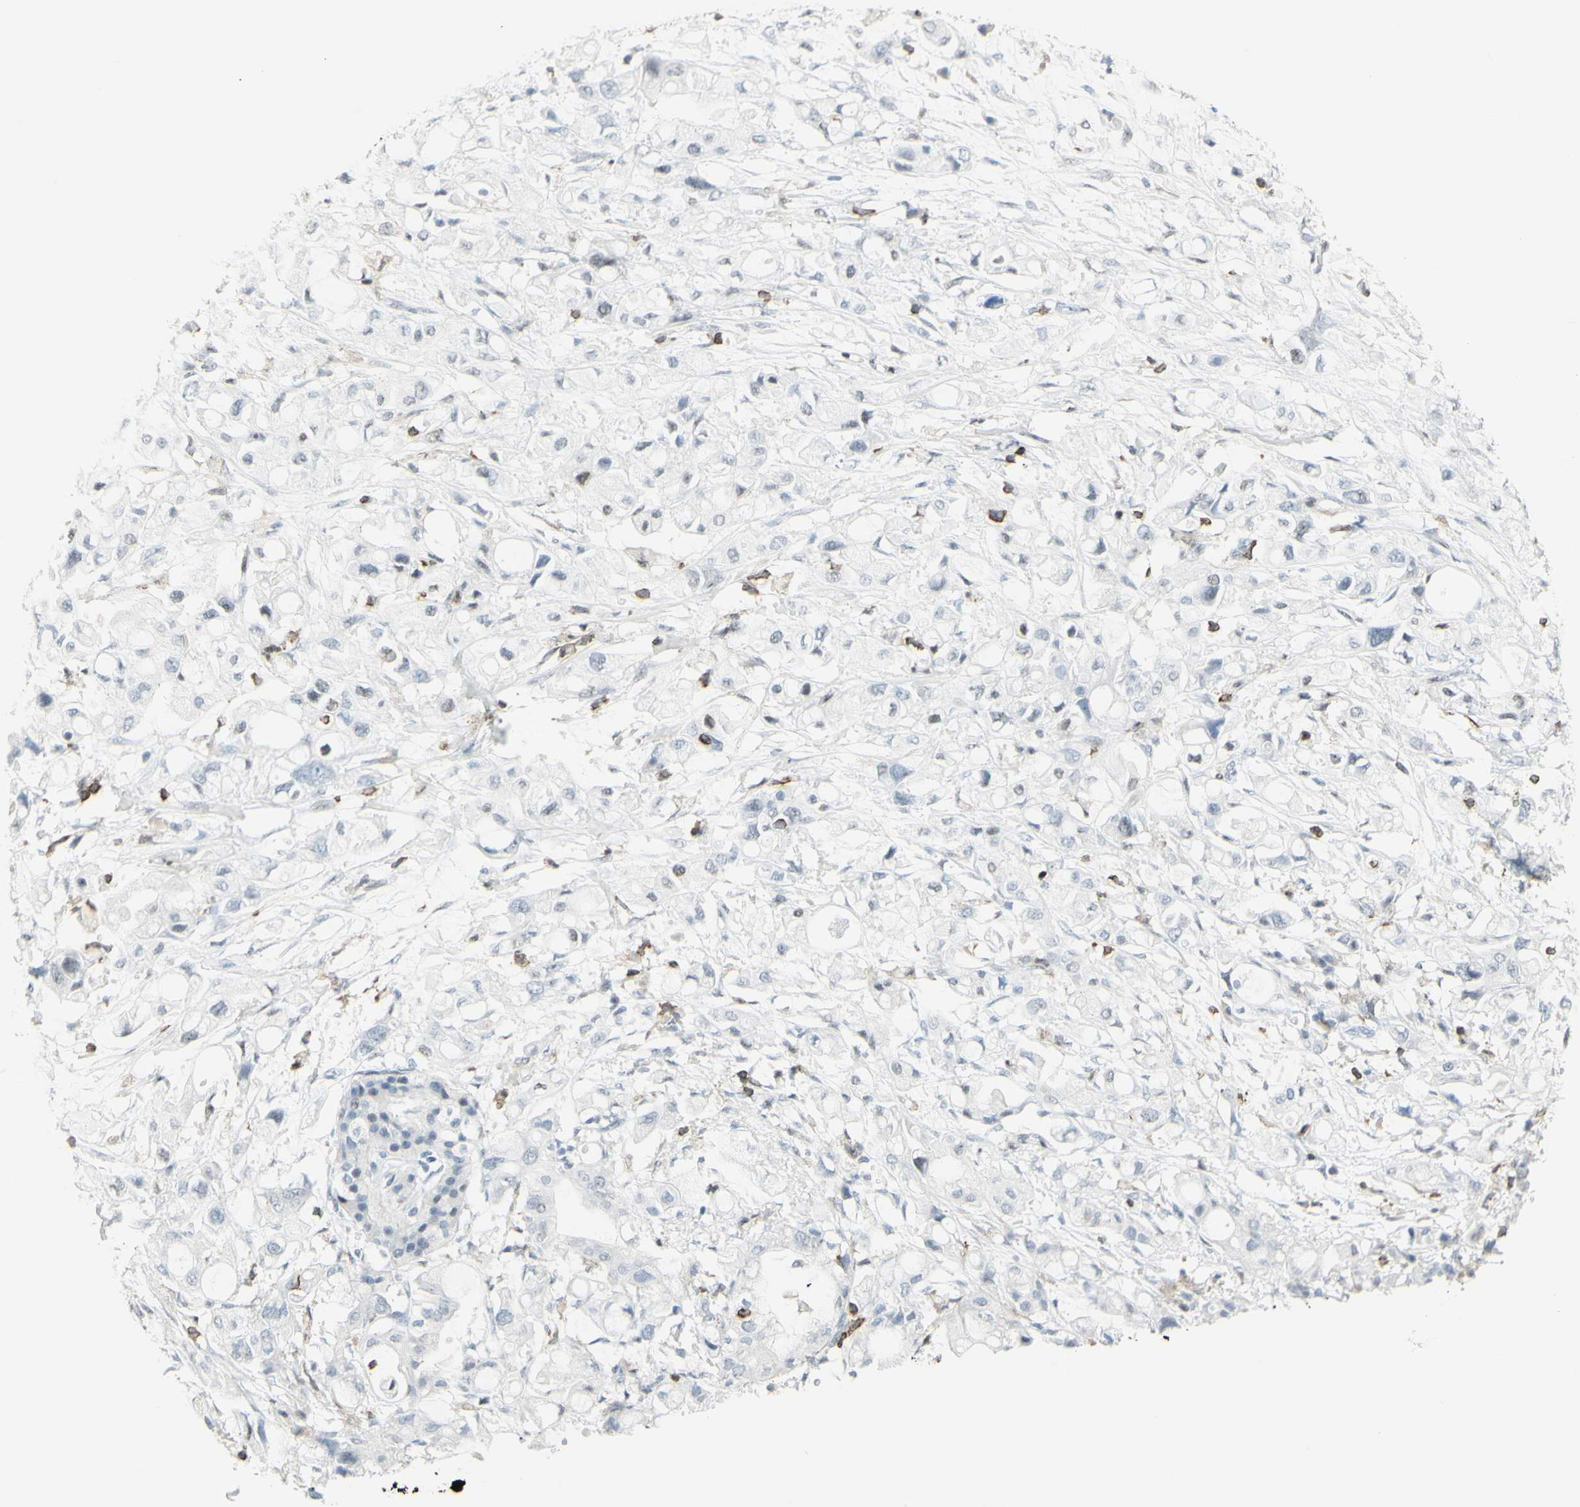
{"staining": {"intensity": "negative", "quantity": "none", "location": "none"}, "tissue": "pancreatic cancer", "cell_type": "Tumor cells", "image_type": "cancer", "snomed": [{"axis": "morphology", "description": "Adenocarcinoma, NOS"}, {"axis": "topography", "description": "Pancreas"}], "caption": "A photomicrograph of human adenocarcinoma (pancreatic) is negative for staining in tumor cells. The staining was performed using DAB to visualize the protein expression in brown, while the nuclei were stained in blue with hematoxylin (Magnification: 20x).", "gene": "NRG1", "patient": {"sex": "female", "age": 56}}